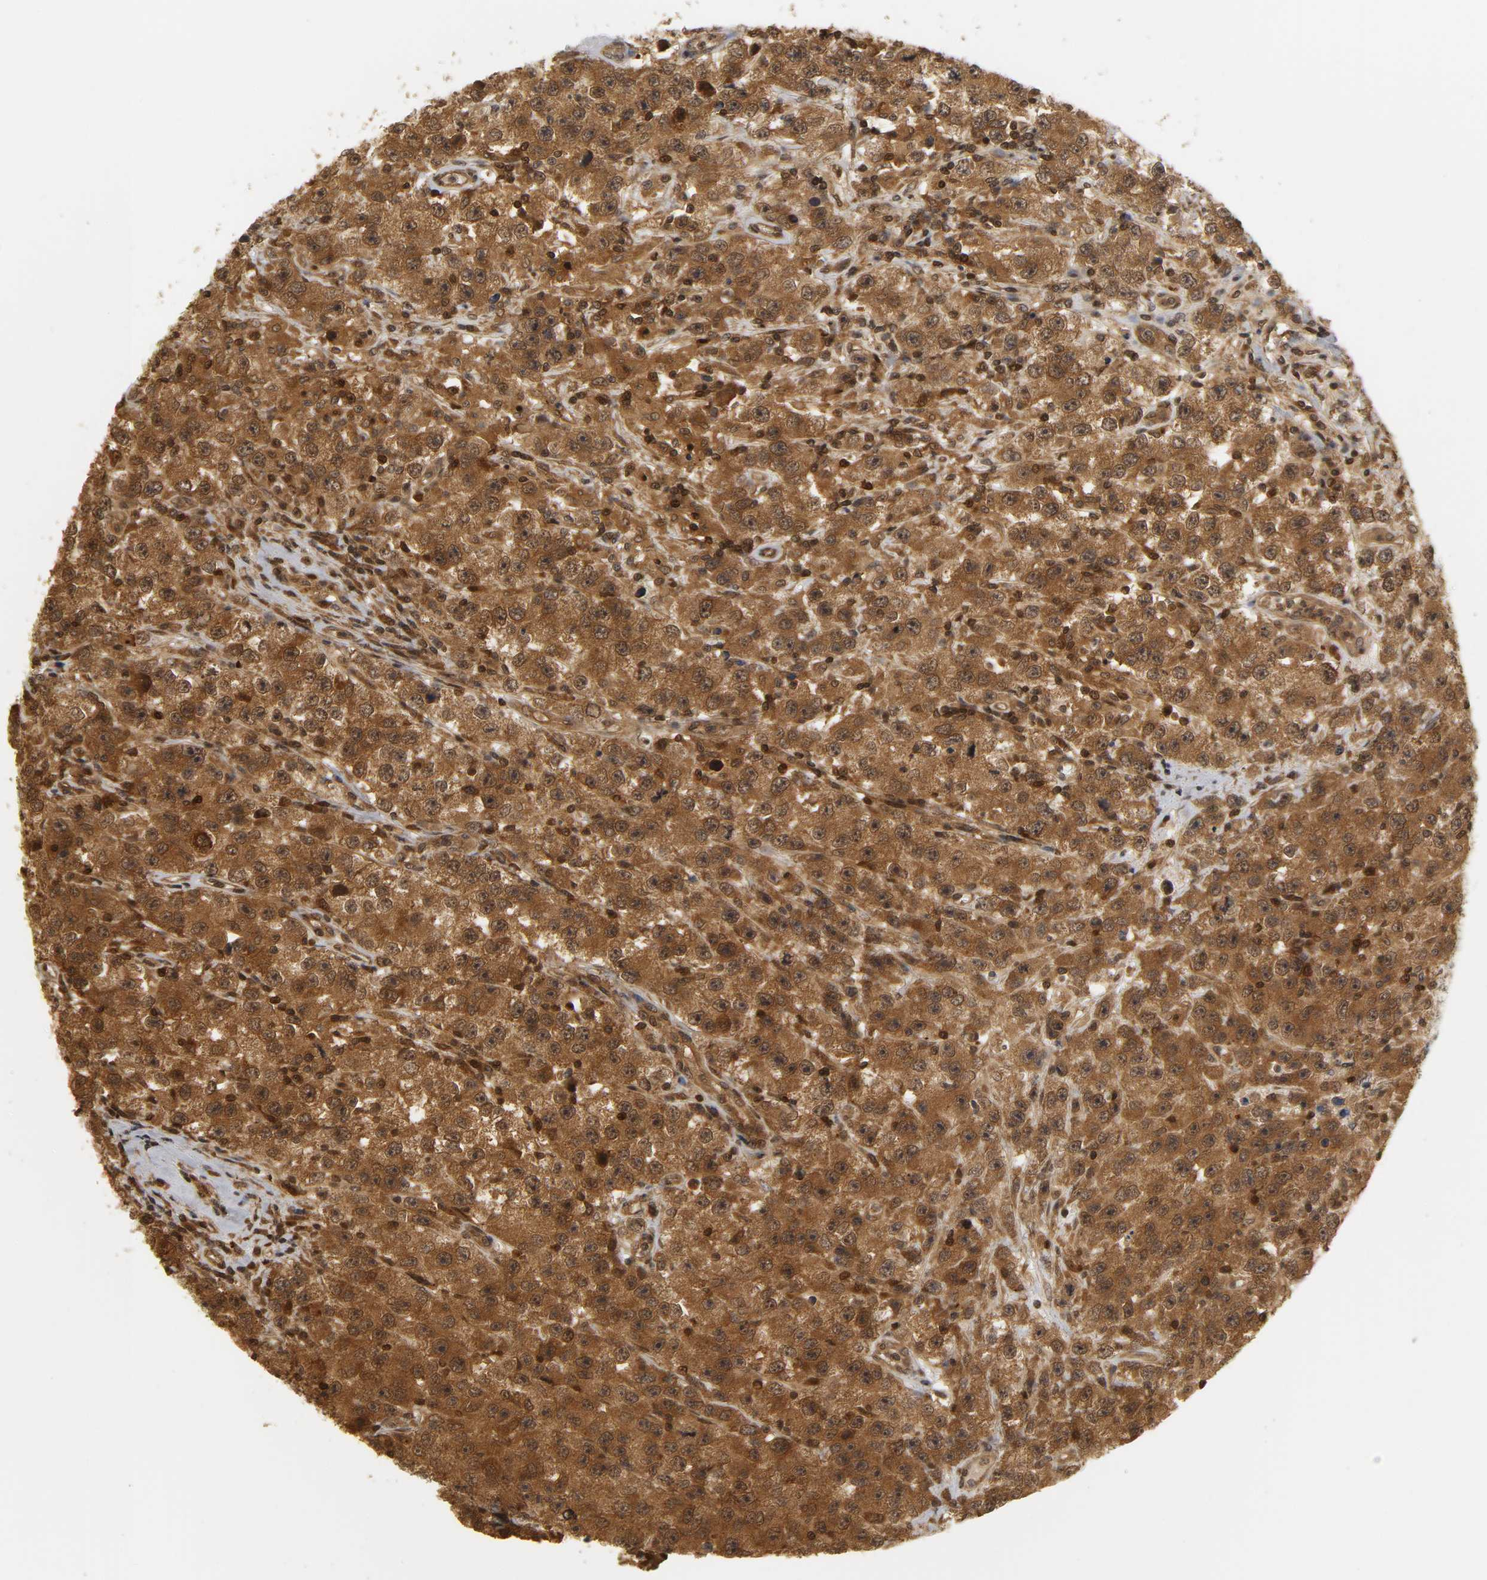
{"staining": {"intensity": "strong", "quantity": ">75%", "location": "cytoplasmic/membranous"}, "tissue": "testis cancer", "cell_type": "Tumor cells", "image_type": "cancer", "snomed": [{"axis": "morphology", "description": "Seminoma, NOS"}, {"axis": "topography", "description": "Testis"}], "caption": "This is an image of immunohistochemistry (IHC) staining of seminoma (testis), which shows strong expression in the cytoplasmic/membranous of tumor cells.", "gene": "PARK7", "patient": {"sex": "male", "age": 52}}